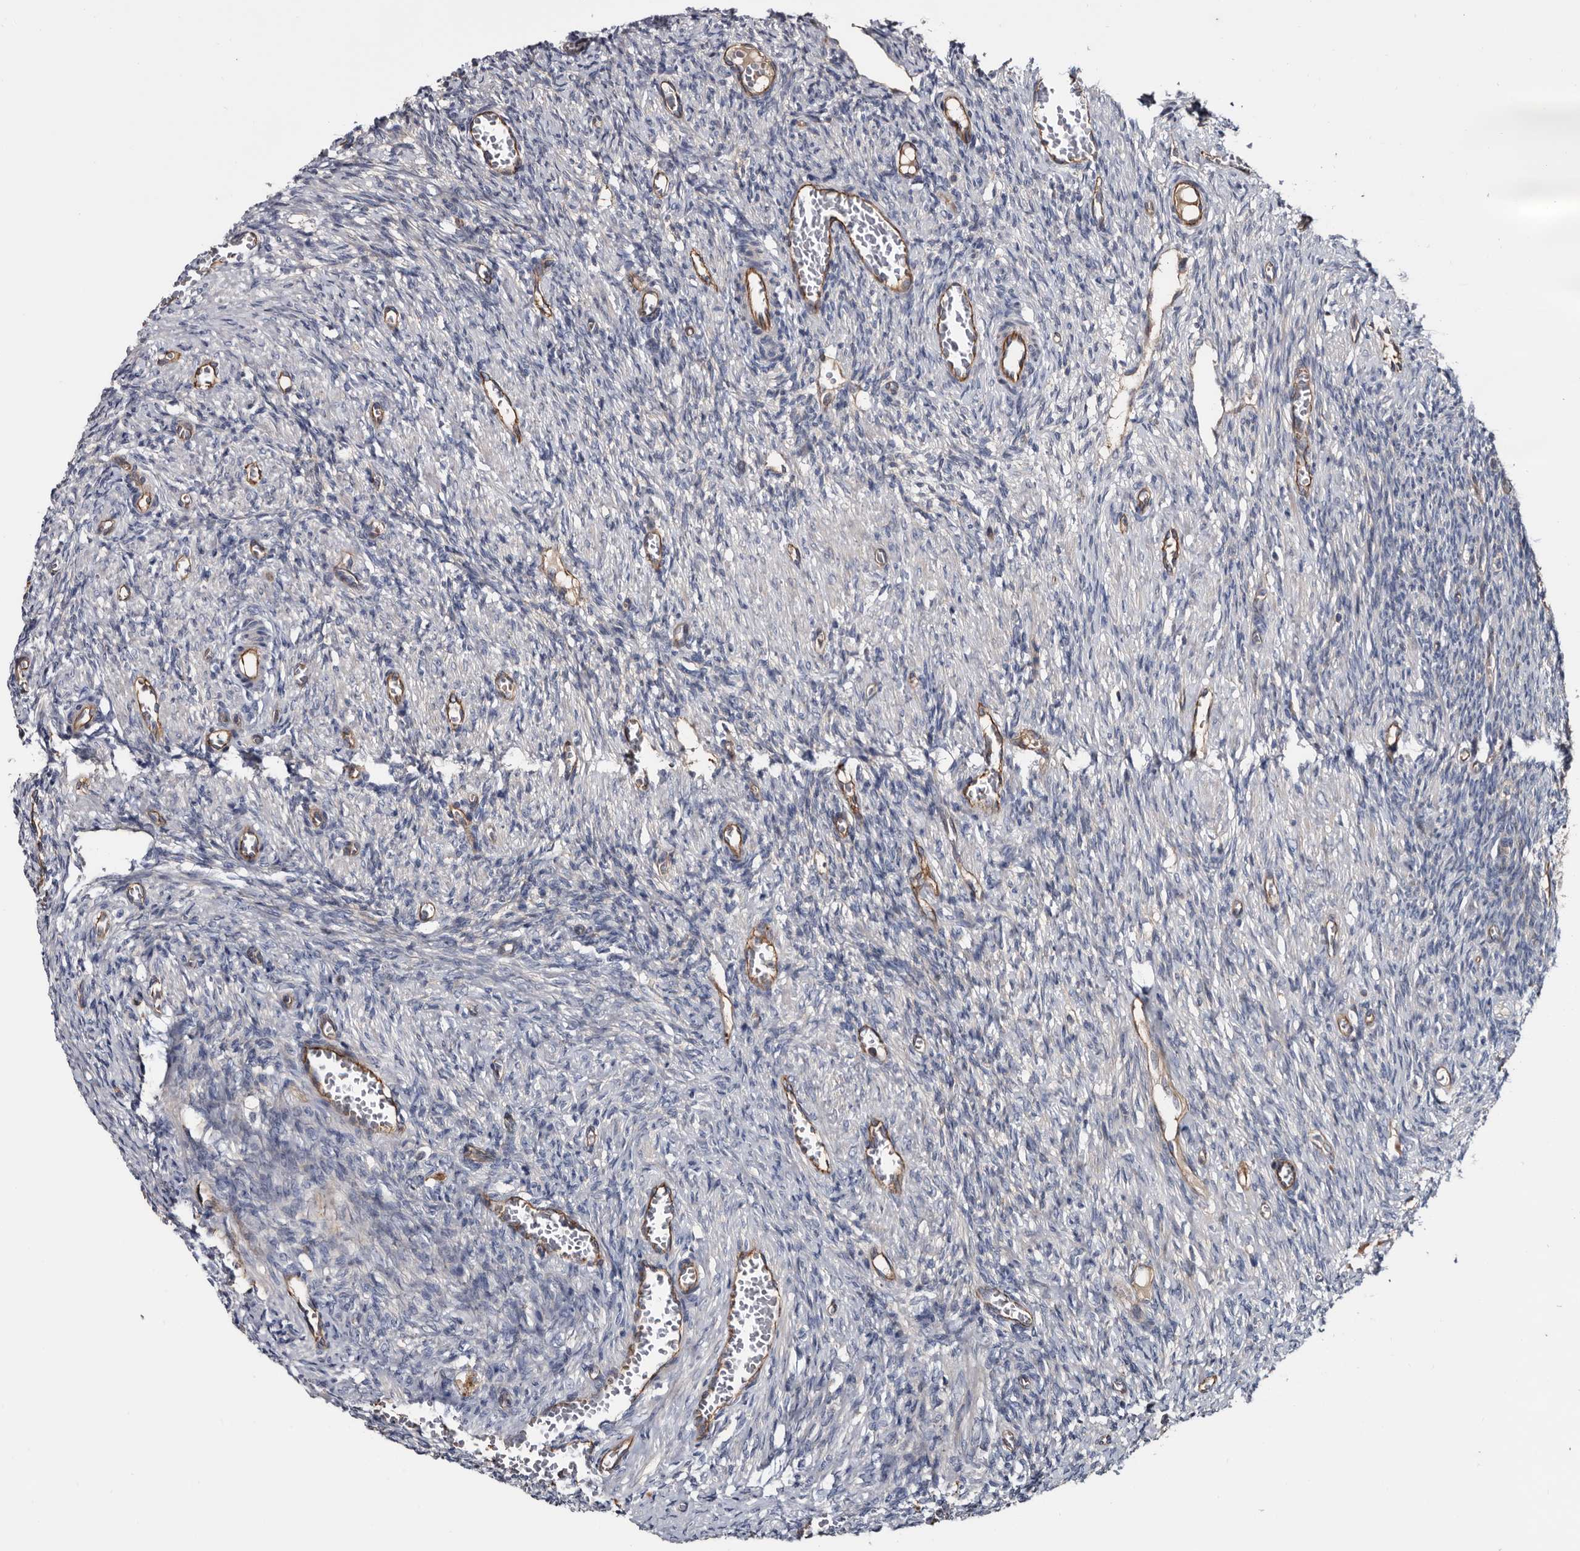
{"staining": {"intensity": "negative", "quantity": "none", "location": "none"}, "tissue": "ovary", "cell_type": "Ovarian stroma cells", "image_type": "normal", "snomed": [{"axis": "morphology", "description": "Normal tissue, NOS"}, {"axis": "topography", "description": "Ovary"}], "caption": "Immunohistochemistry of benign human ovary reveals no positivity in ovarian stroma cells. (Brightfield microscopy of DAB IHC at high magnification).", "gene": "TSPAN17", "patient": {"sex": "female", "age": 27}}